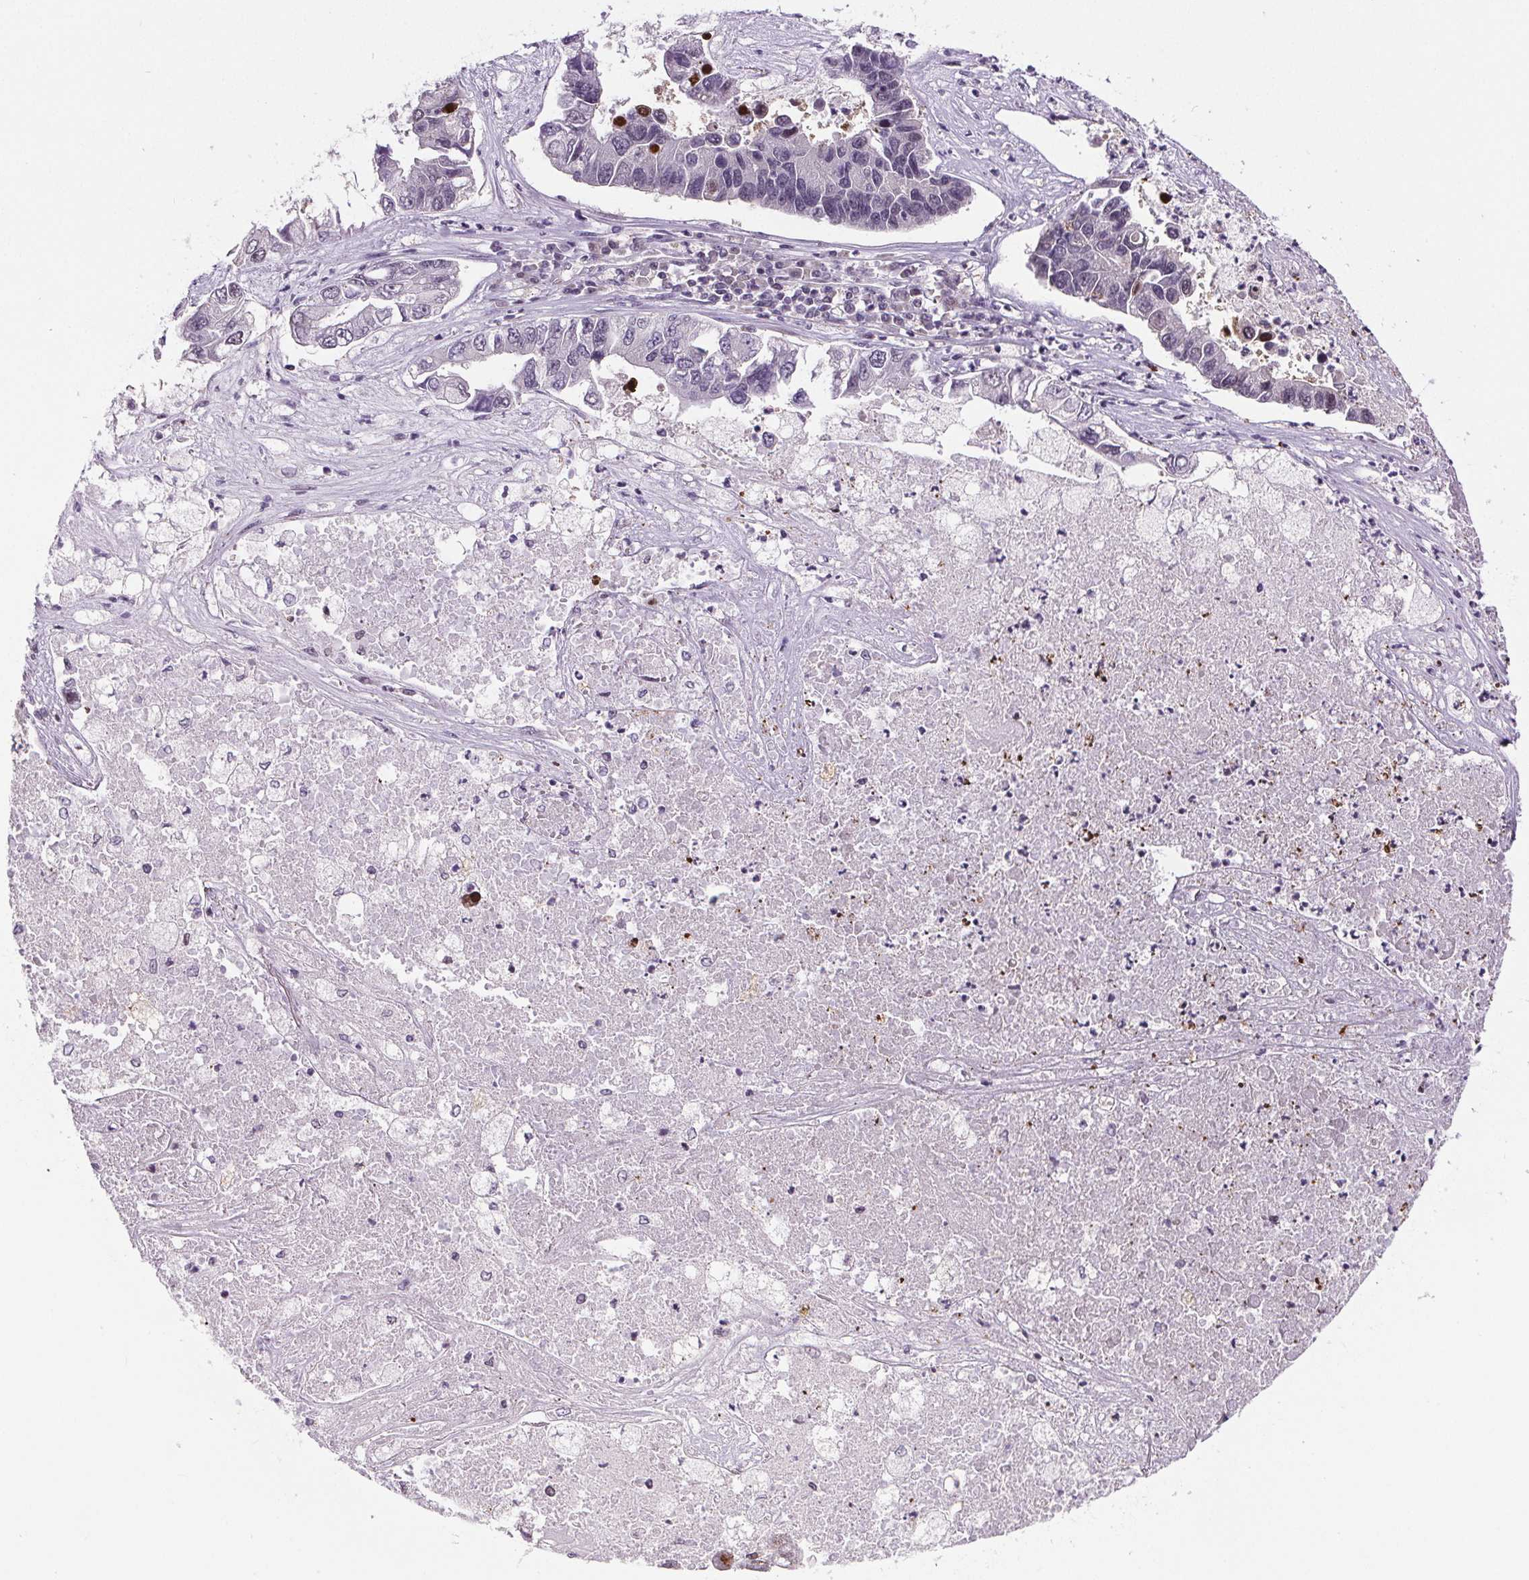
{"staining": {"intensity": "negative", "quantity": "none", "location": "none"}, "tissue": "lung cancer", "cell_type": "Tumor cells", "image_type": "cancer", "snomed": [{"axis": "morphology", "description": "Adenocarcinoma, NOS"}, {"axis": "topography", "description": "Bronchus"}, {"axis": "topography", "description": "Lung"}], "caption": "Immunohistochemistry (IHC) of human lung cancer reveals no positivity in tumor cells. Brightfield microscopy of immunohistochemistry (IHC) stained with DAB (3,3'-diaminobenzidine) (brown) and hematoxylin (blue), captured at high magnification.", "gene": "SUCLA2", "patient": {"sex": "female", "age": 51}}